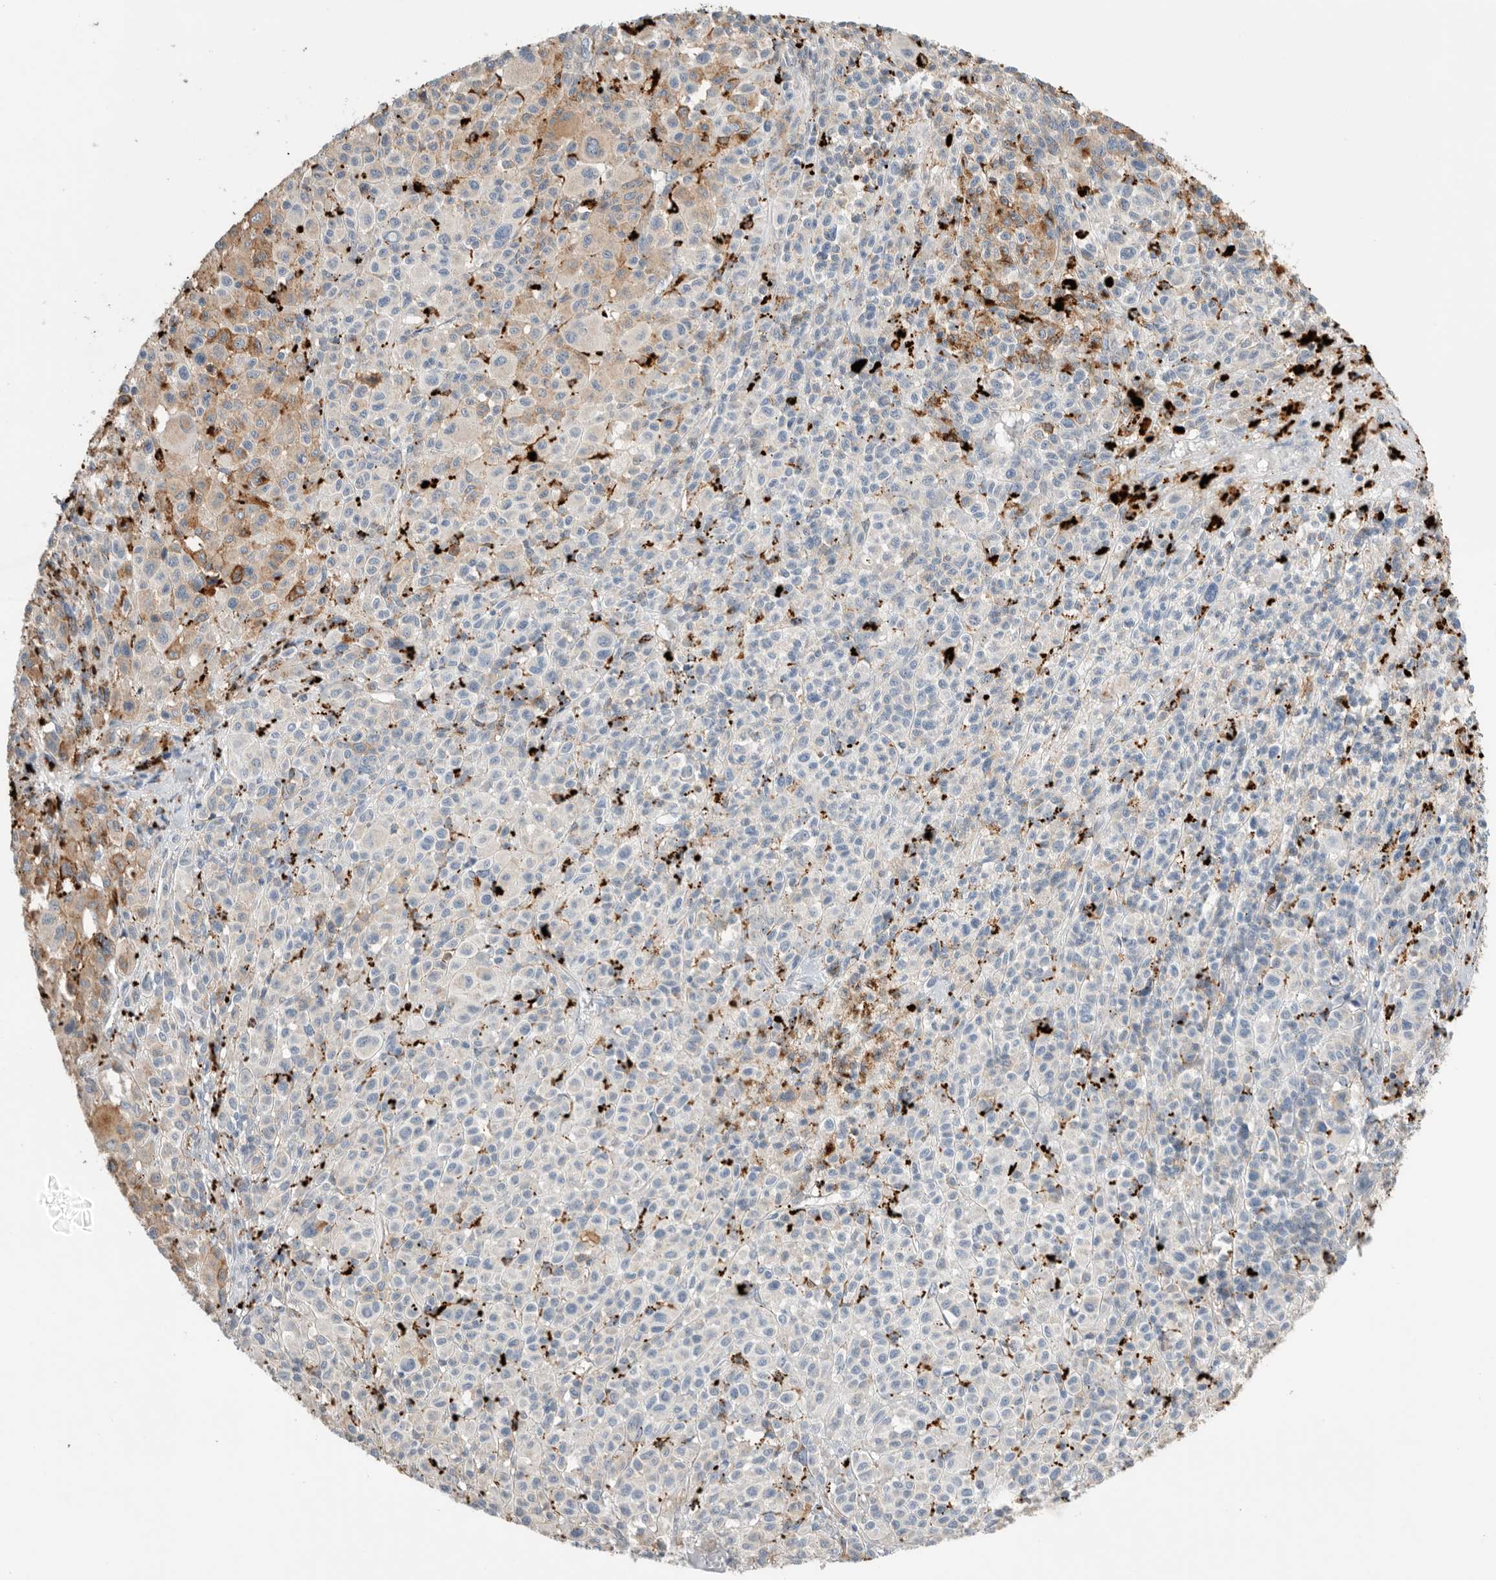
{"staining": {"intensity": "moderate", "quantity": "25%-75%", "location": "cytoplasmic/membranous"}, "tissue": "melanoma", "cell_type": "Tumor cells", "image_type": "cancer", "snomed": [{"axis": "morphology", "description": "Malignant melanoma, Metastatic site"}, {"axis": "topography", "description": "Skin"}], "caption": "Immunohistochemical staining of human melanoma shows medium levels of moderate cytoplasmic/membranous protein staining in about 25%-75% of tumor cells.", "gene": "GGH", "patient": {"sex": "female", "age": 74}}